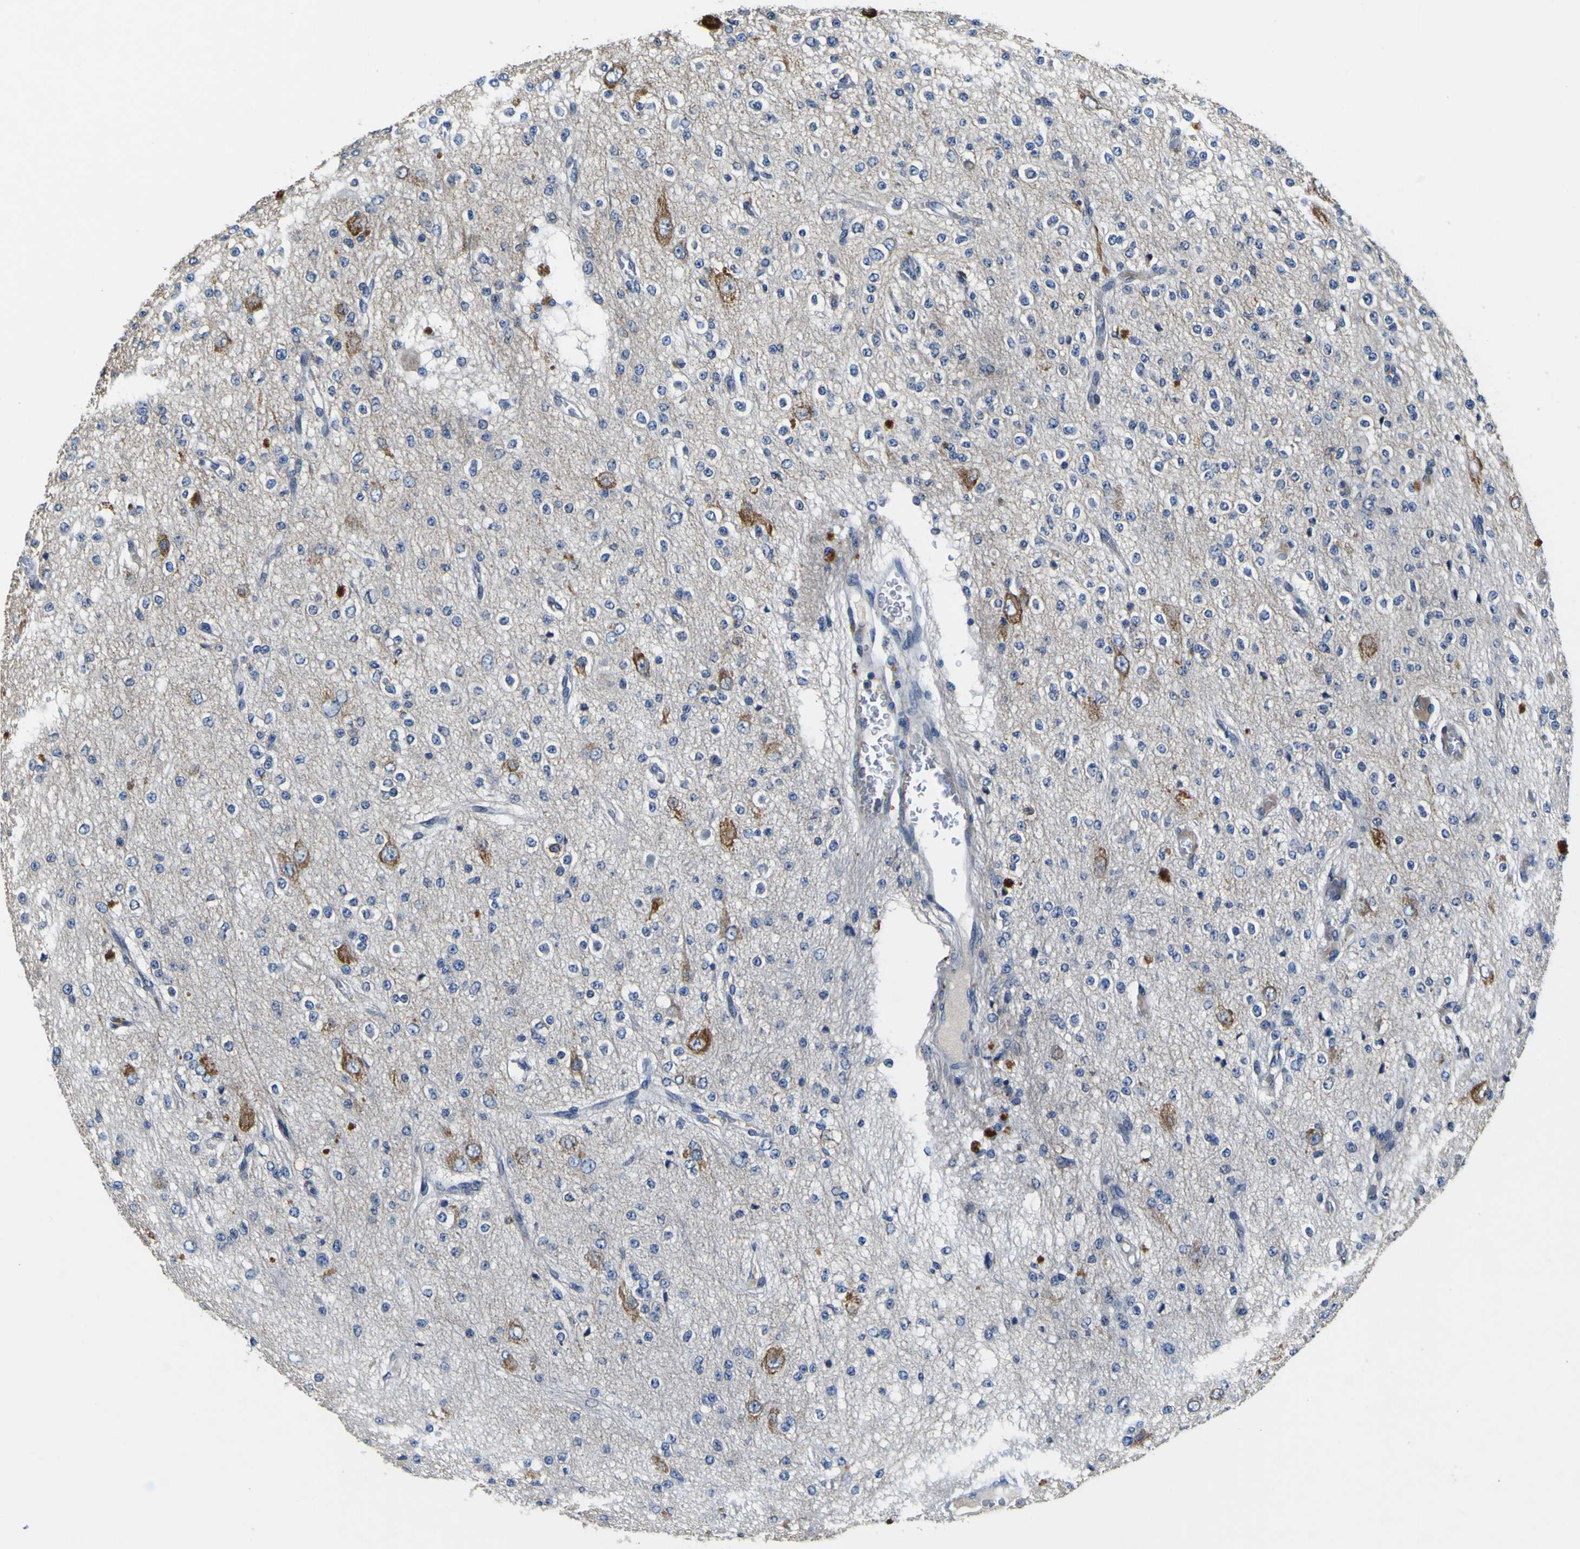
{"staining": {"intensity": "negative", "quantity": "none", "location": "none"}, "tissue": "glioma", "cell_type": "Tumor cells", "image_type": "cancer", "snomed": [{"axis": "morphology", "description": "Glioma, malignant, Low grade"}, {"axis": "topography", "description": "Brain"}], "caption": "Immunohistochemistry photomicrograph of human malignant low-grade glioma stained for a protein (brown), which demonstrates no expression in tumor cells.", "gene": "EPHB4", "patient": {"sex": "male", "age": 38}}